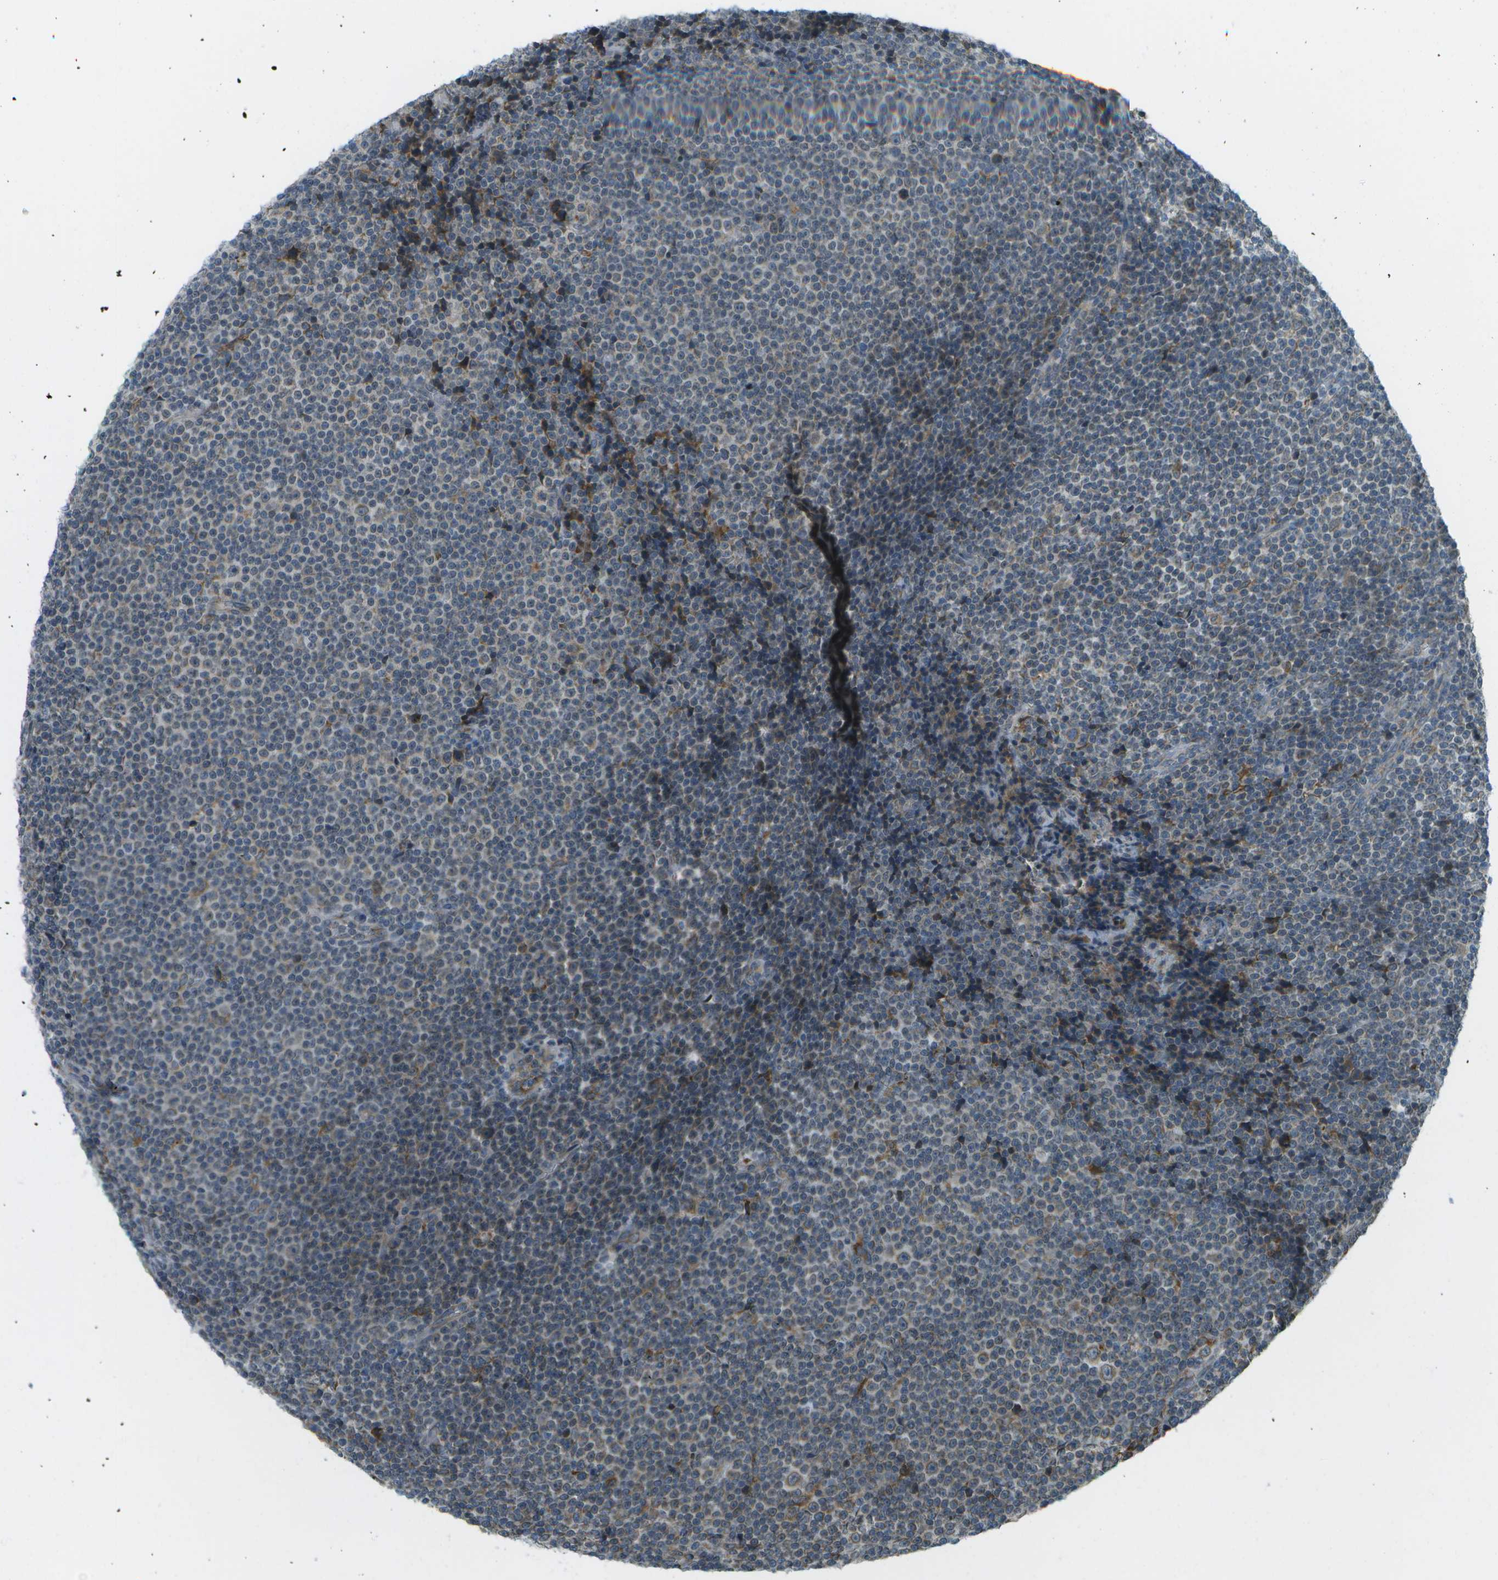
{"staining": {"intensity": "weak", "quantity": "<25%", "location": "cytoplasmic/membranous"}, "tissue": "lymphoma", "cell_type": "Tumor cells", "image_type": "cancer", "snomed": [{"axis": "morphology", "description": "Malignant lymphoma, non-Hodgkin's type, Low grade"}, {"axis": "topography", "description": "Lymph node"}], "caption": "A photomicrograph of human lymphoma is negative for staining in tumor cells.", "gene": "USP30", "patient": {"sex": "female", "age": 67}}